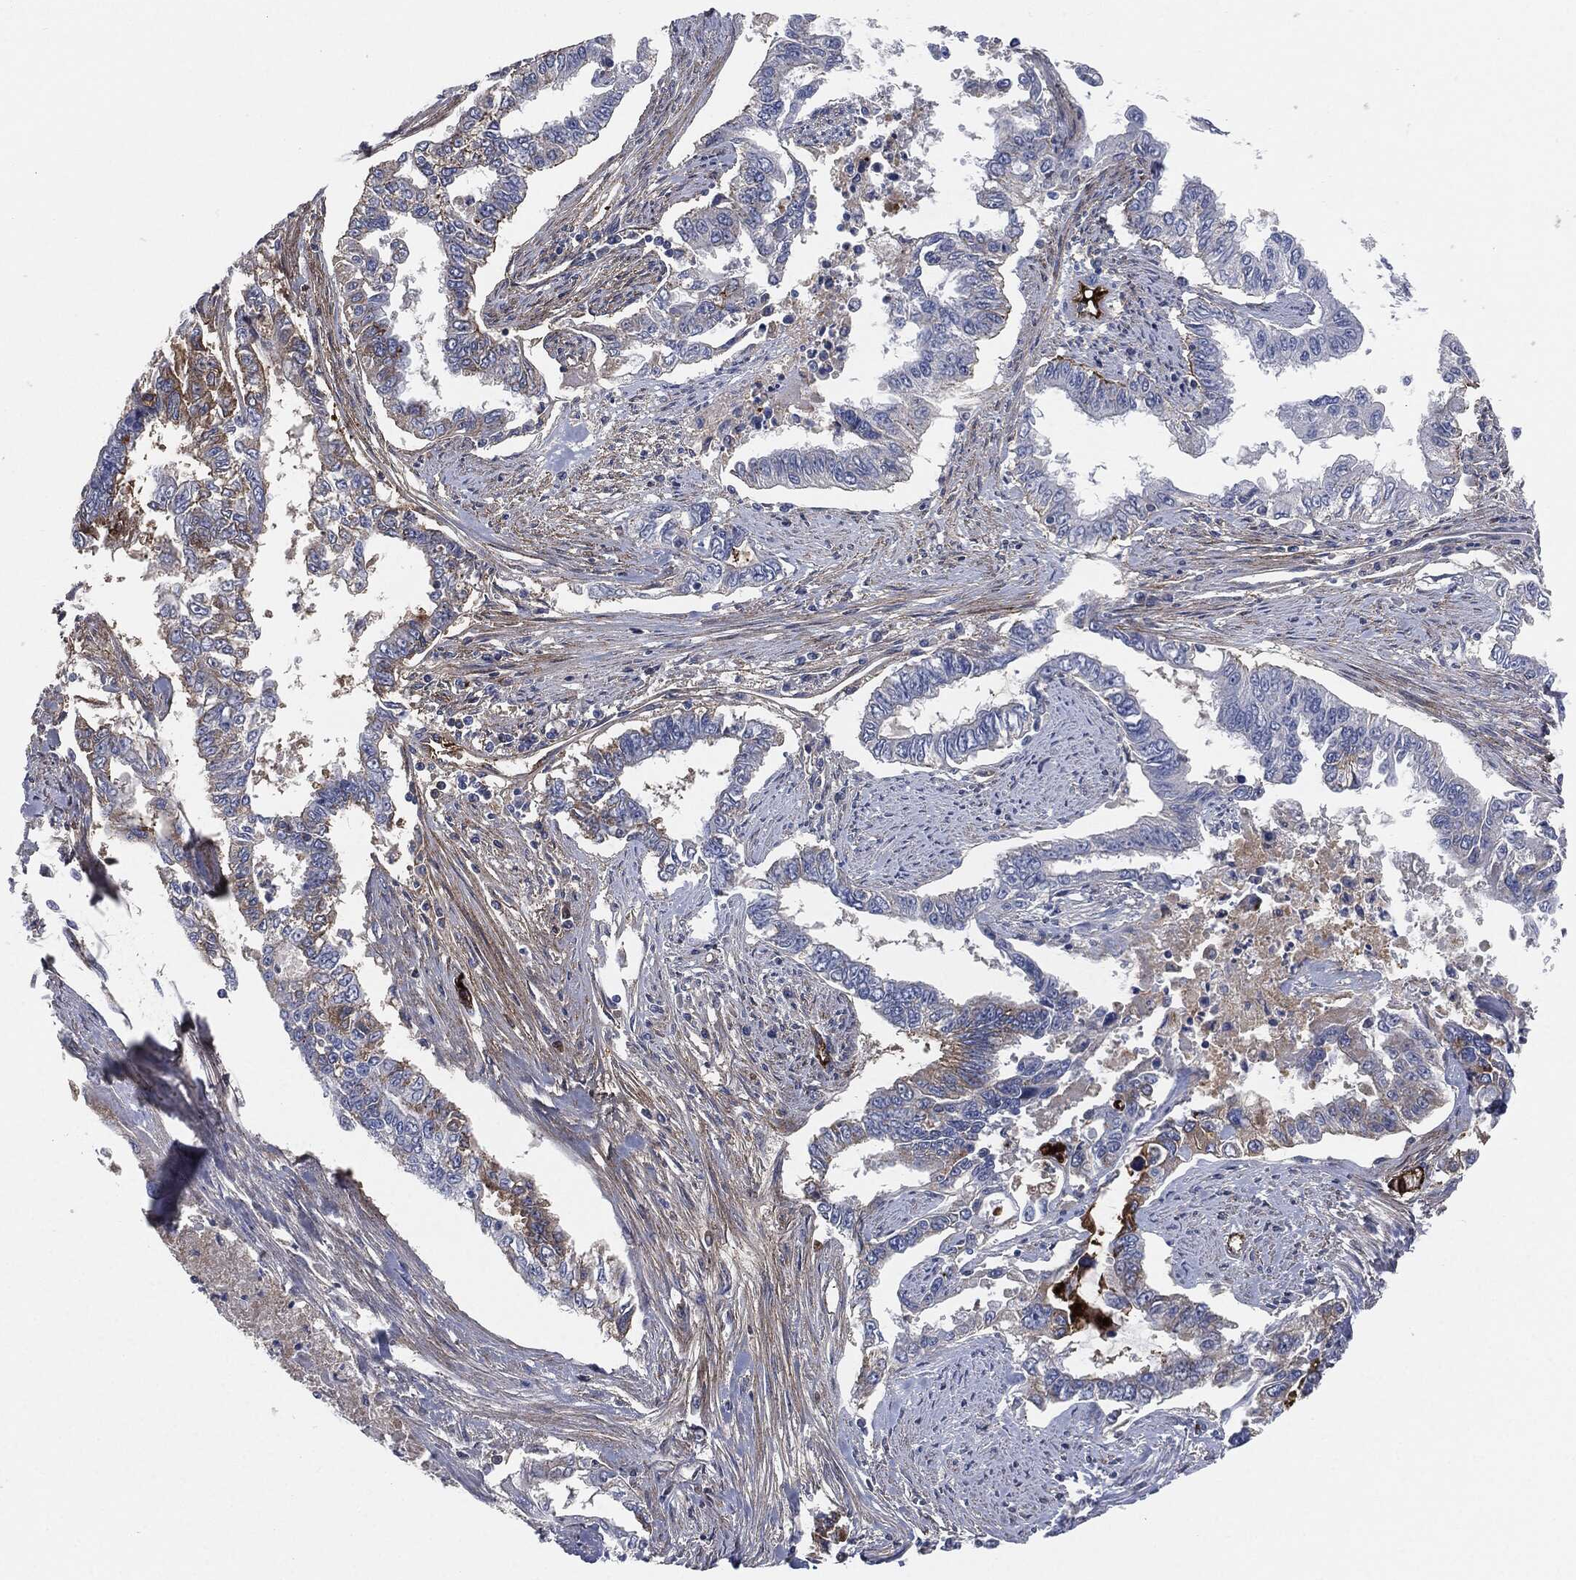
{"staining": {"intensity": "moderate", "quantity": "<25%", "location": "cytoplasmic/membranous"}, "tissue": "endometrial cancer", "cell_type": "Tumor cells", "image_type": "cancer", "snomed": [{"axis": "morphology", "description": "Adenocarcinoma, NOS"}, {"axis": "topography", "description": "Uterus"}], "caption": "Endometrial cancer (adenocarcinoma) tissue exhibits moderate cytoplasmic/membranous expression in approximately <25% of tumor cells", "gene": "APOB", "patient": {"sex": "female", "age": 59}}